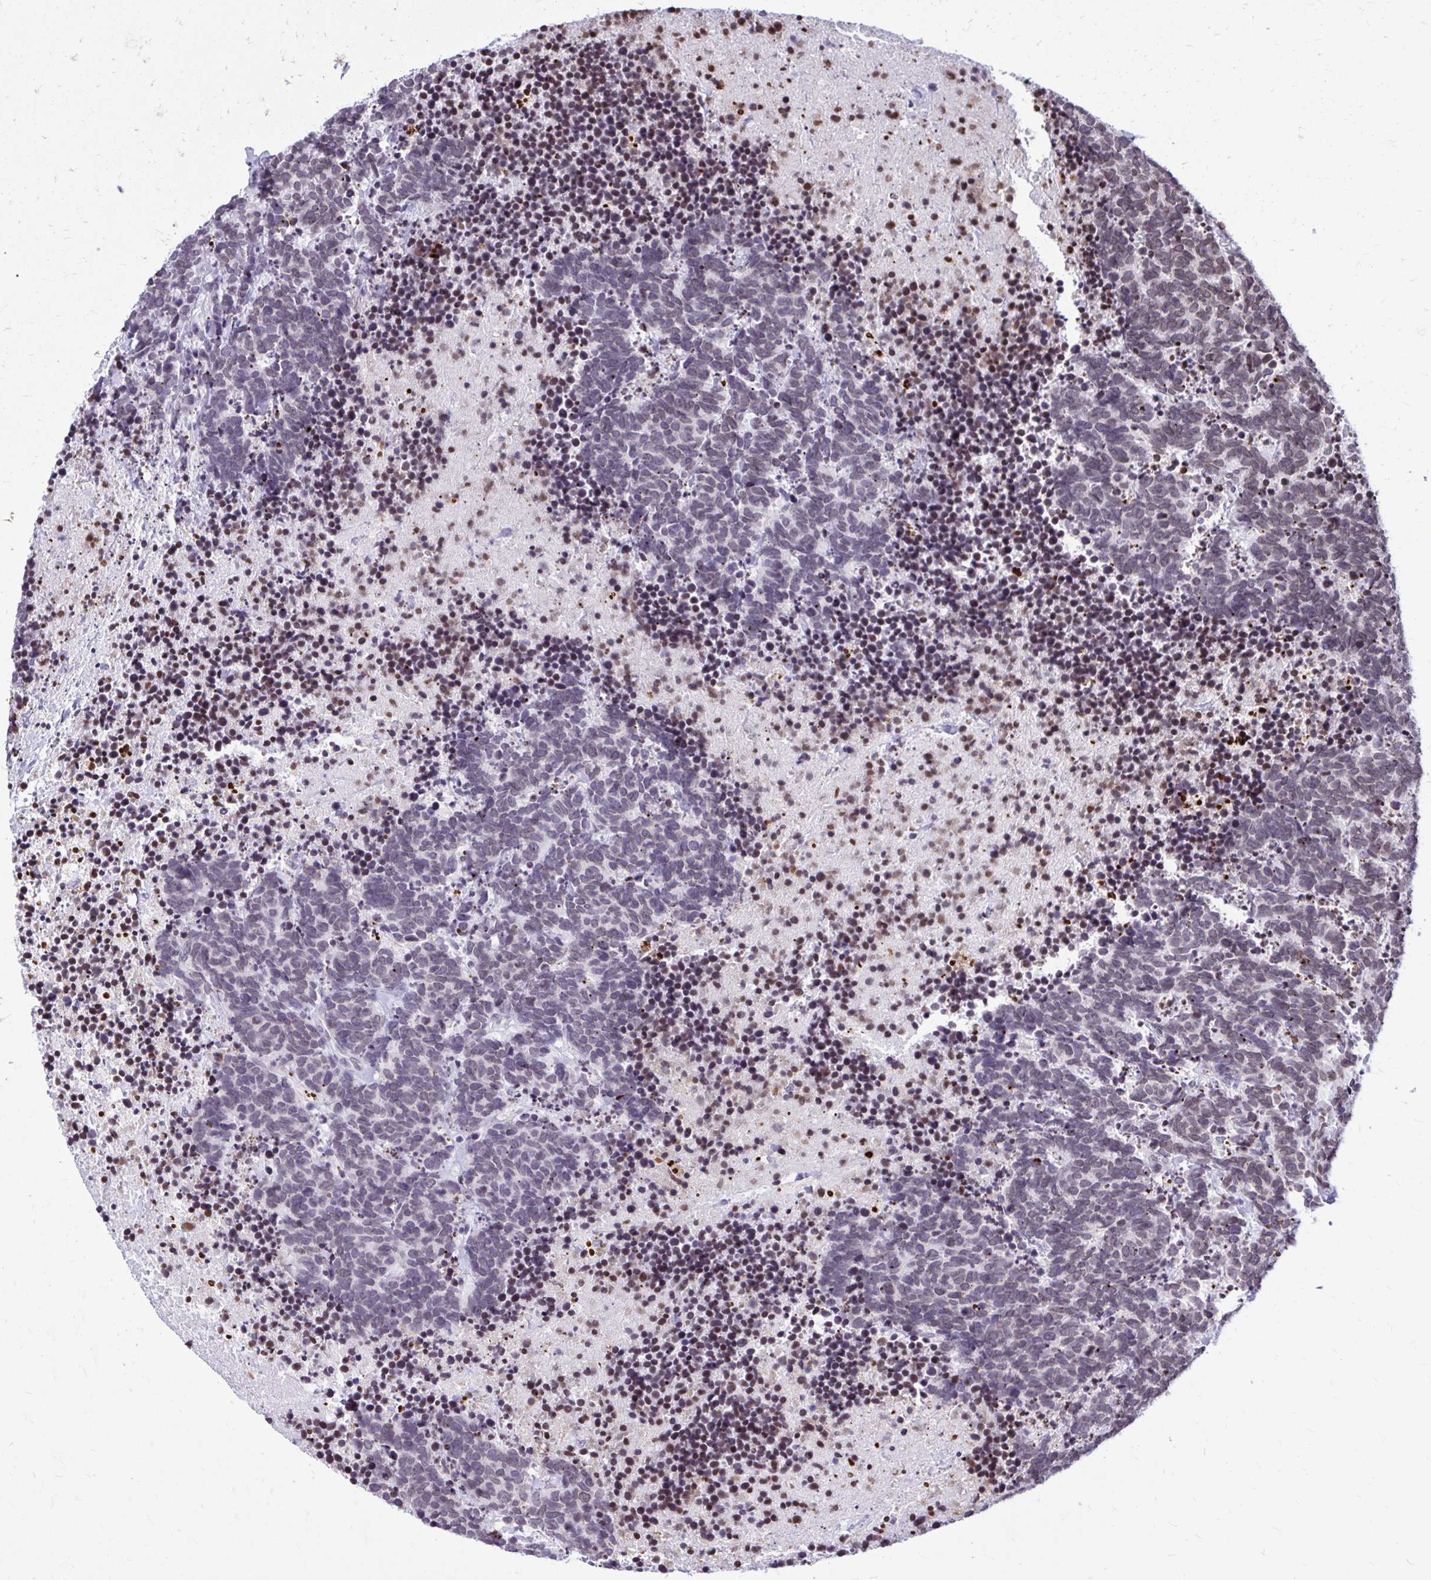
{"staining": {"intensity": "negative", "quantity": "none", "location": "none"}, "tissue": "carcinoid", "cell_type": "Tumor cells", "image_type": "cancer", "snomed": [{"axis": "morphology", "description": "Carcinoma, NOS"}, {"axis": "morphology", "description": "Carcinoid, malignant, NOS"}, {"axis": "topography", "description": "Prostate"}], "caption": "Immunohistochemical staining of carcinoid reveals no significant positivity in tumor cells.", "gene": "BANF1", "patient": {"sex": "male", "age": 57}}